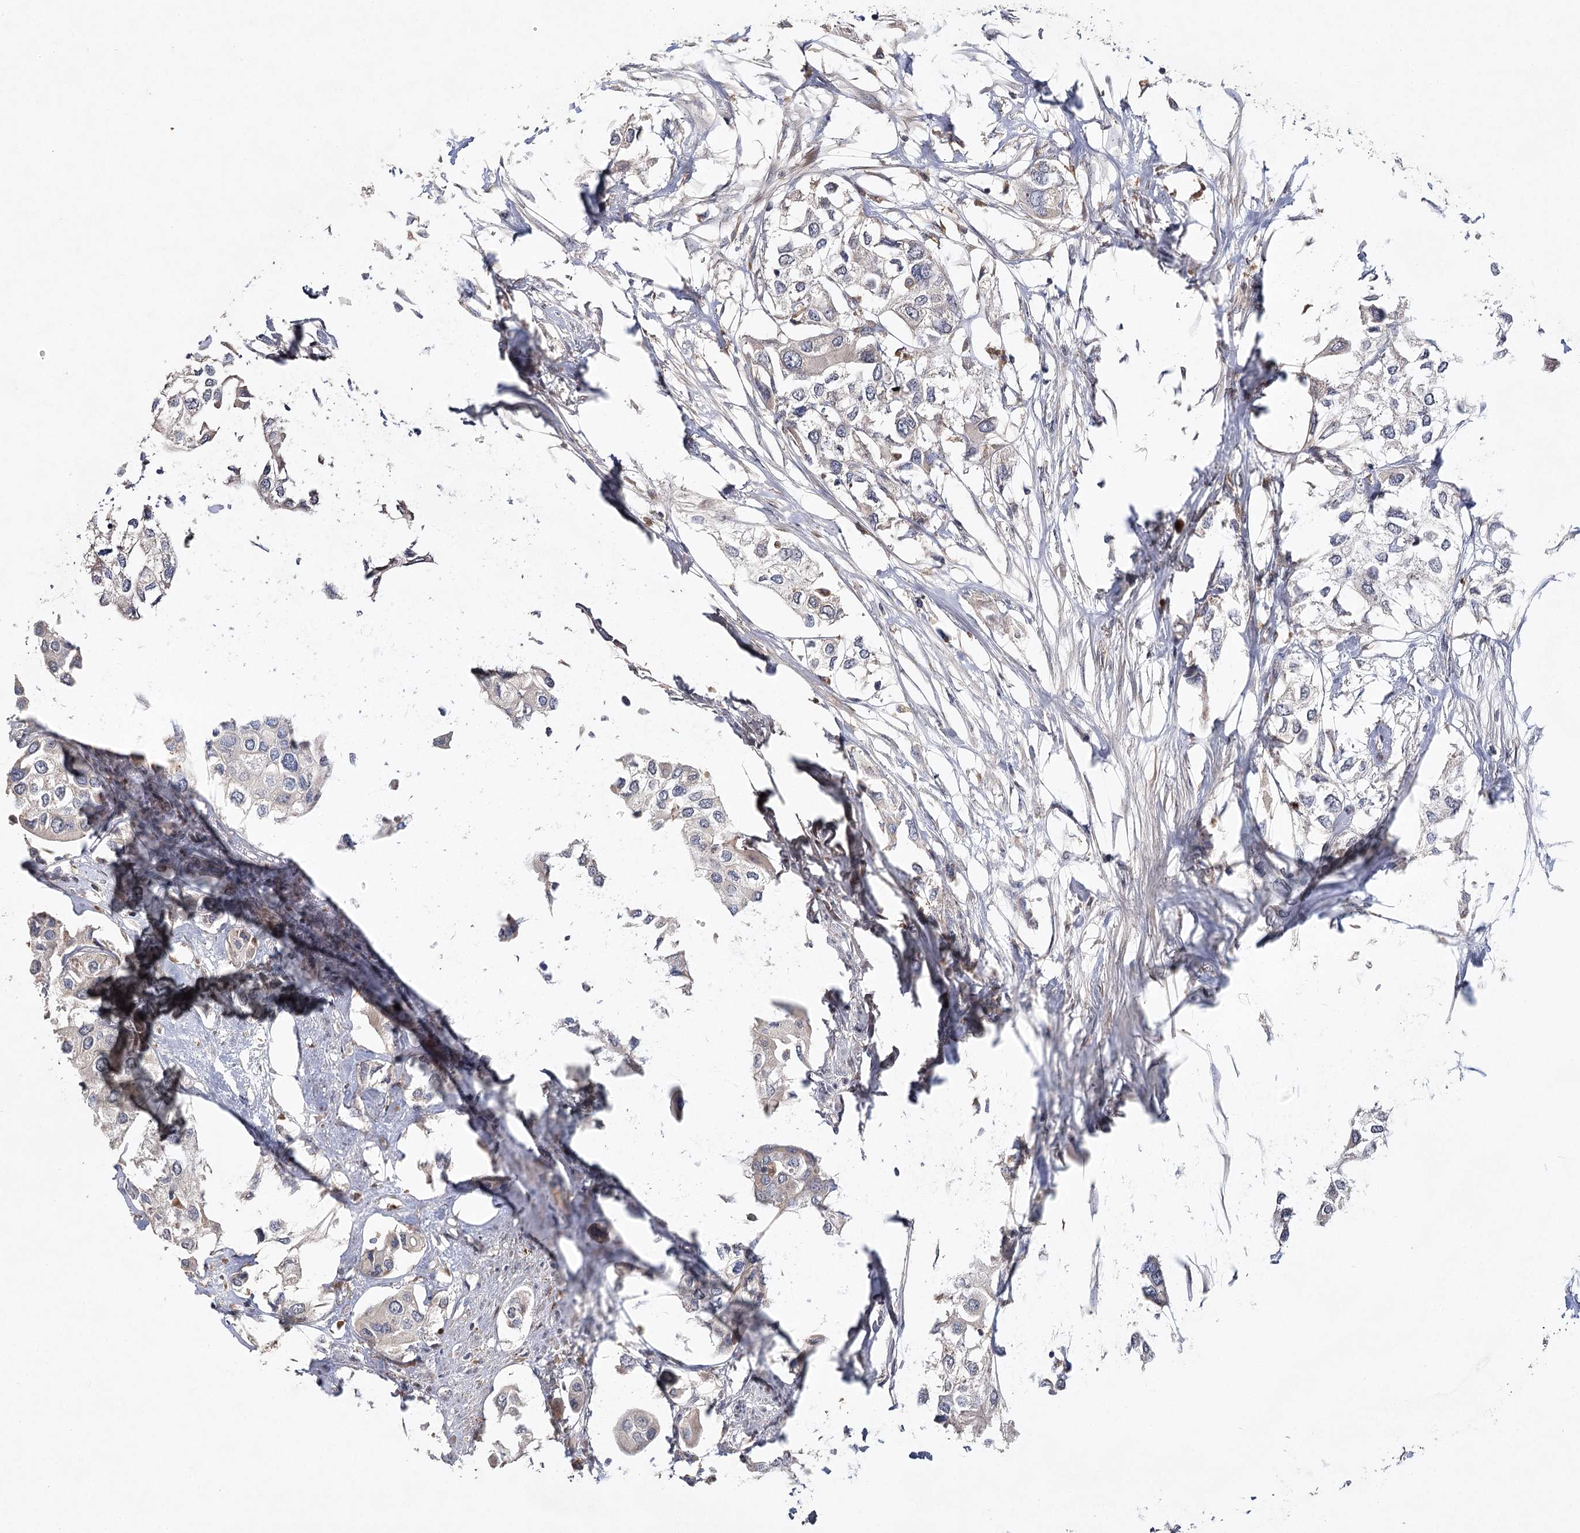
{"staining": {"intensity": "weak", "quantity": "<25%", "location": "cytoplasmic/membranous"}, "tissue": "urothelial cancer", "cell_type": "Tumor cells", "image_type": "cancer", "snomed": [{"axis": "morphology", "description": "Urothelial carcinoma, High grade"}, {"axis": "topography", "description": "Urinary bladder"}], "caption": "Urothelial cancer was stained to show a protein in brown. There is no significant expression in tumor cells.", "gene": "OBSL1", "patient": {"sex": "male", "age": 64}}